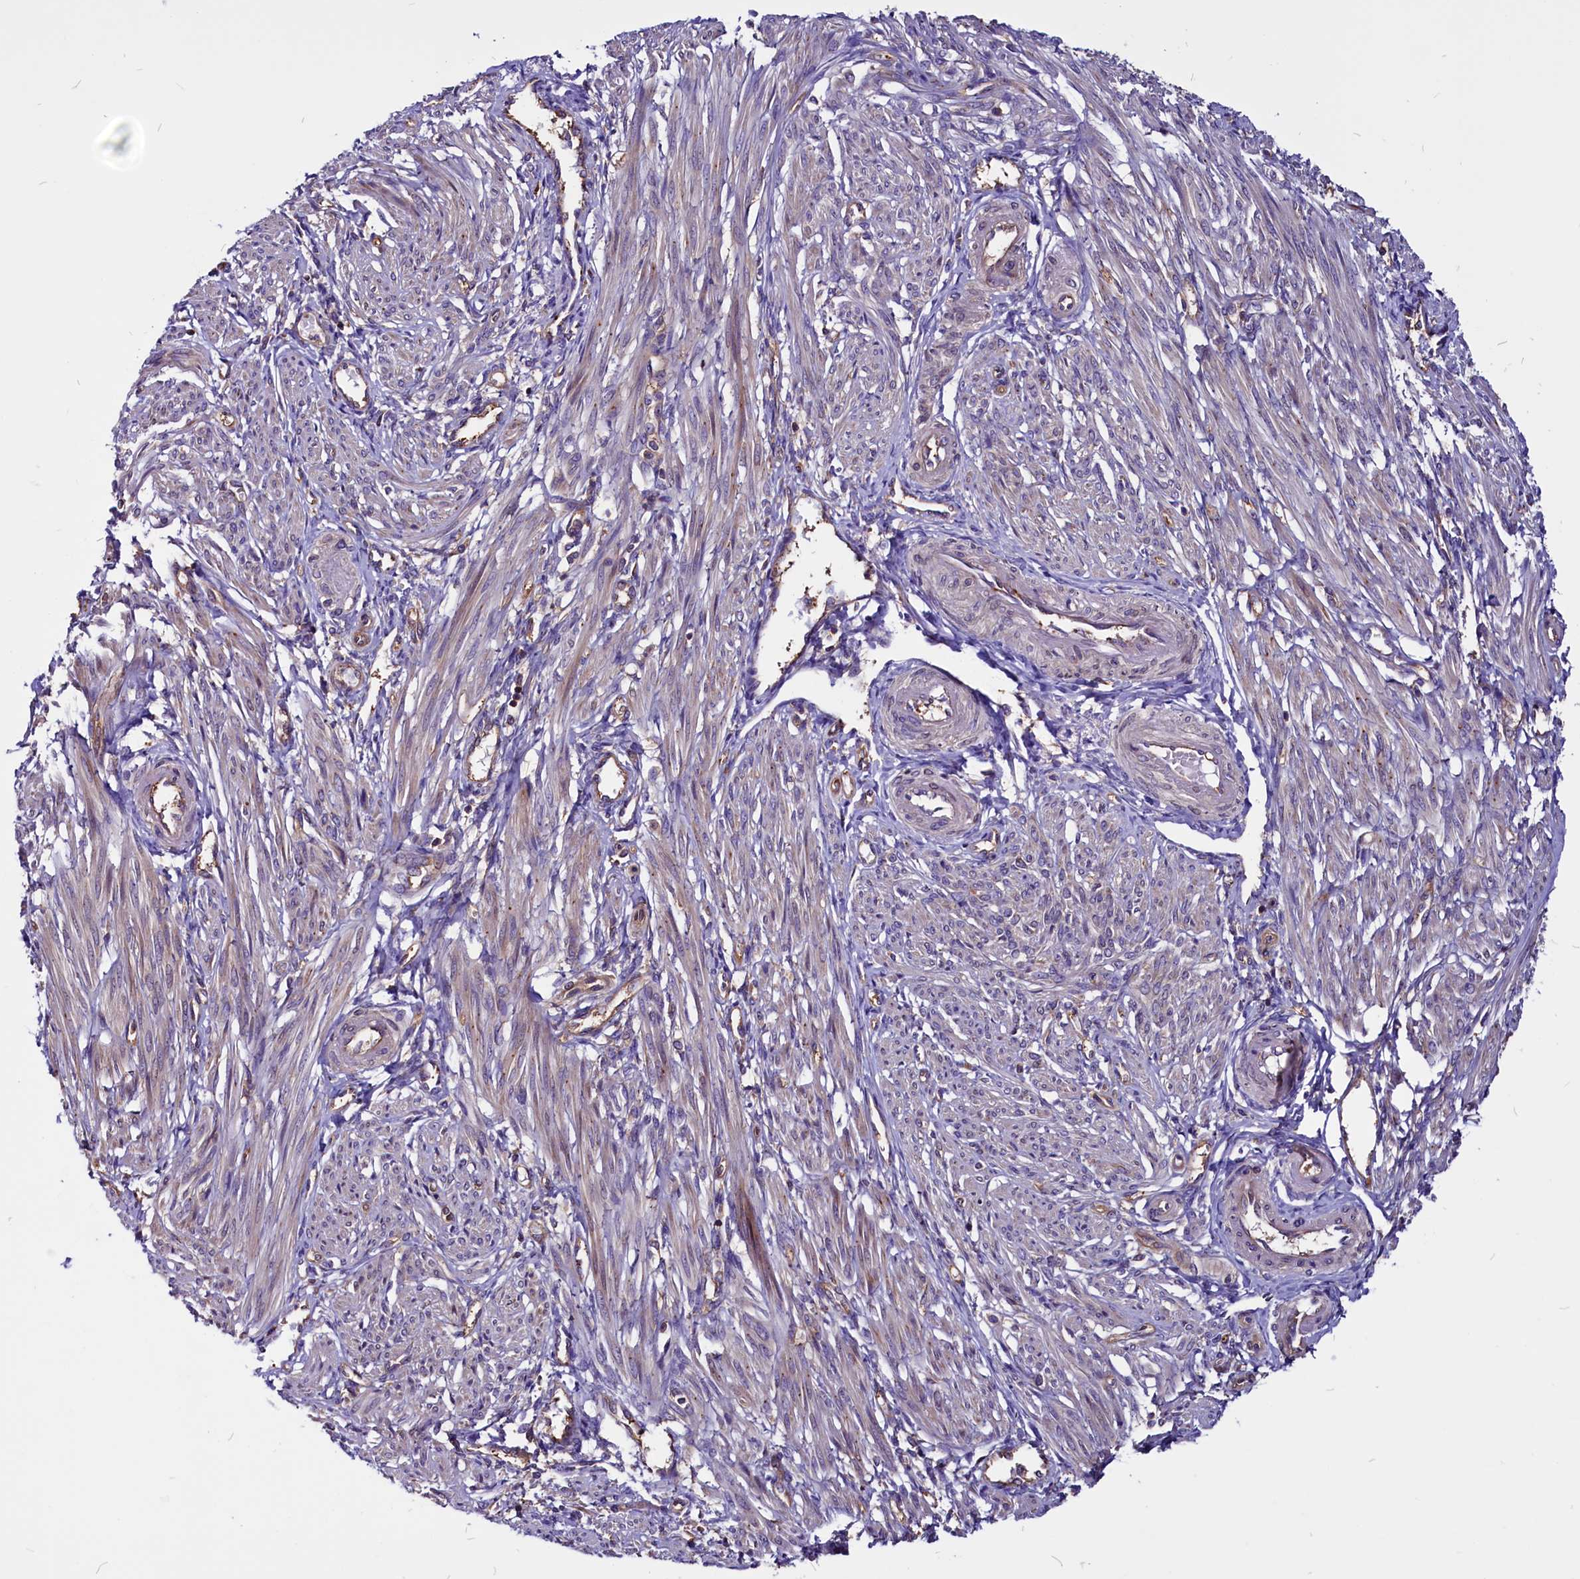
{"staining": {"intensity": "weak", "quantity": "25%-75%", "location": "cytoplasmic/membranous"}, "tissue": "smooth muscle", "cell_type": "Smooth muscle cells", "image_type": "normal", "snomed": [{"axis": "morphology", "description": "Normal tissue, NOS"}, {"axis": "topography", "description": "Smooth muscle"}], "caption": "A micrograph of smooth muscle stained for a protein exhibits weak cytoplasmic/membranous brown staining in smooth muscle cells. Immunohistochemistry stains the protein of interest in brown and the nuclei are stained blue.", "gene": "EIF3G", "patient": {"sex": "female", "age": 39}}